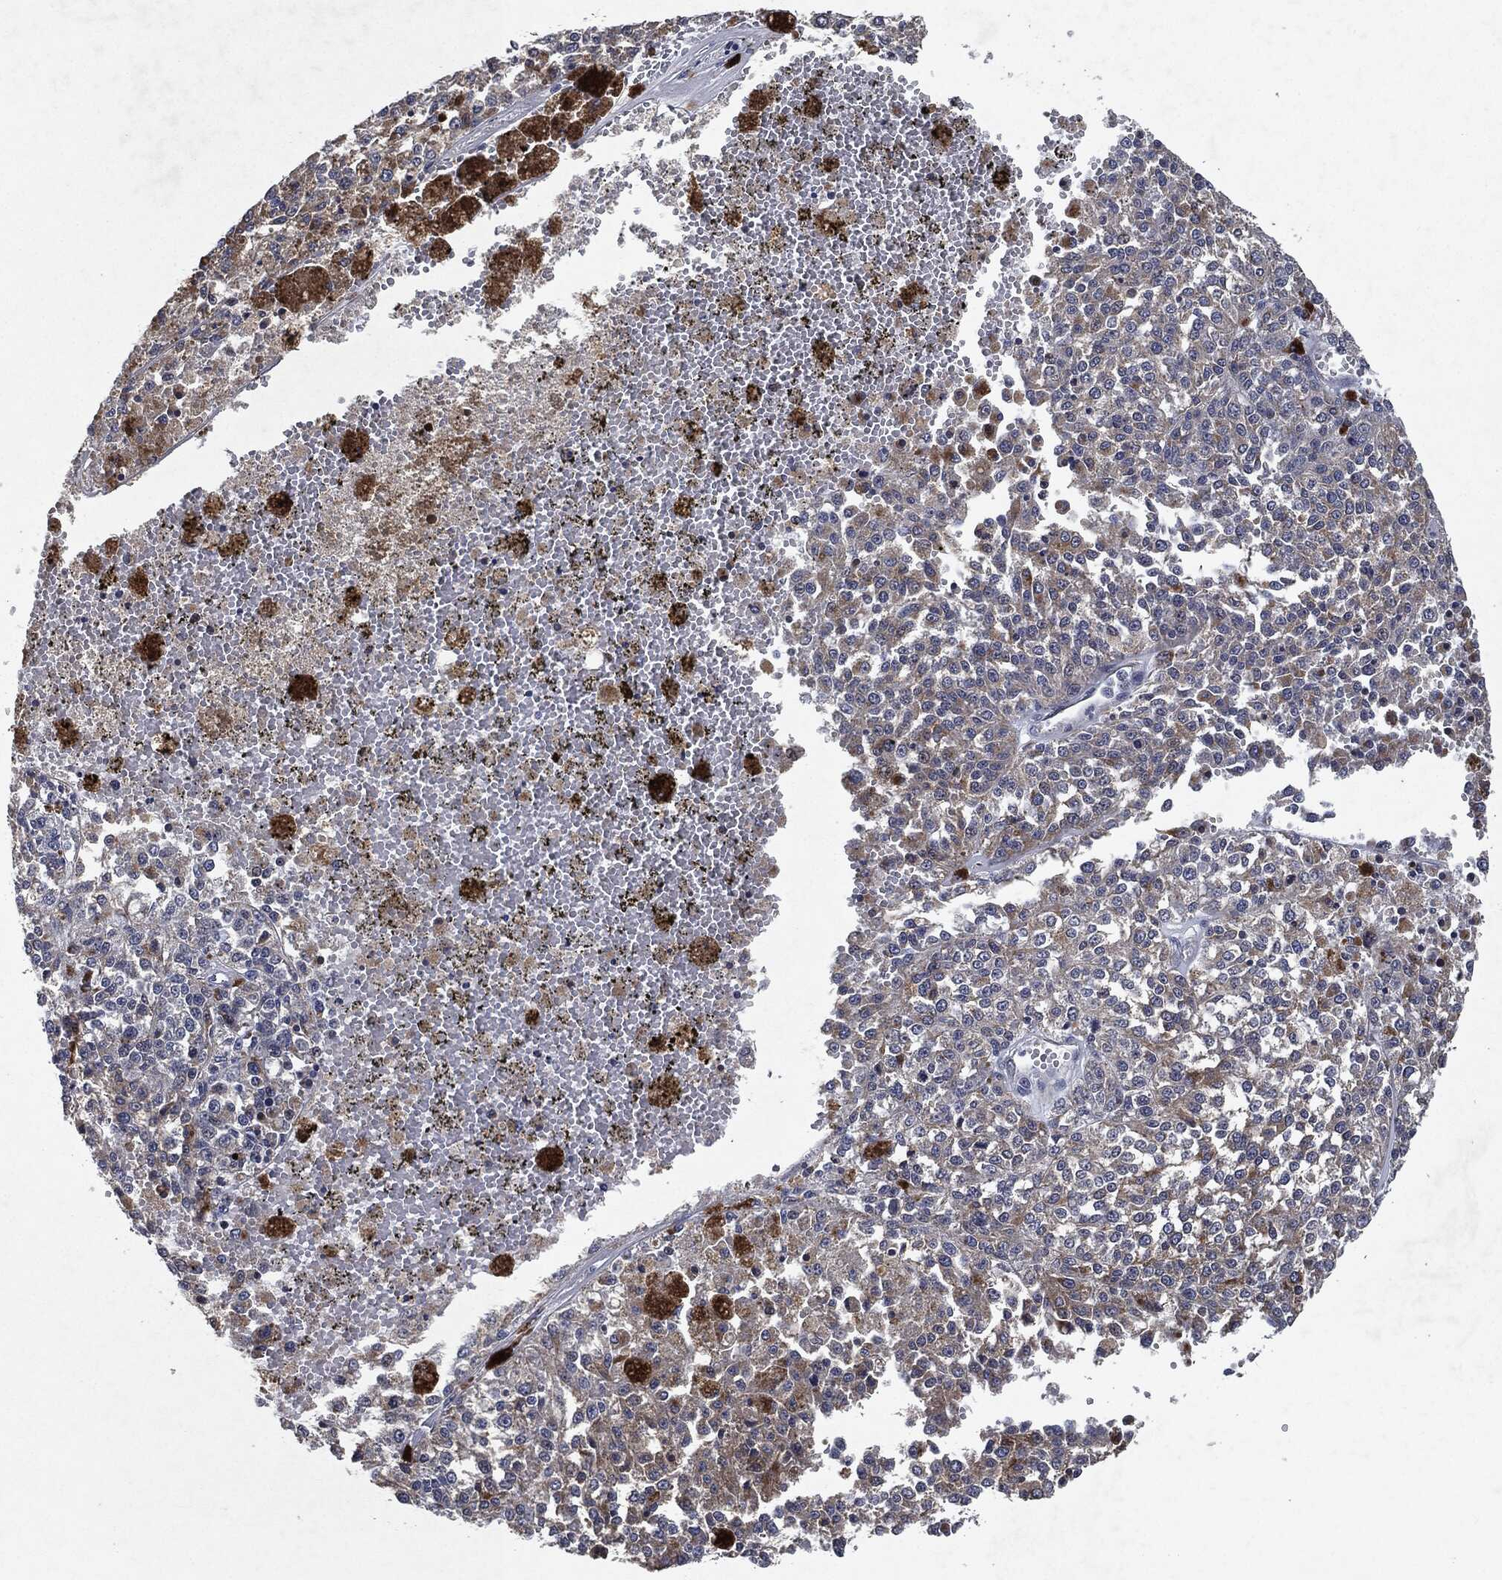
{"staining": {"intensity": "weak", "quantity": "25%-75%", "location": "cytoplasmic/membranous"}, "tissue": "melanoma", "cell_type": "Tumor cells", "image_type": "cancer", "snomed": [{"axis": "morphology", "description": "Malignant melanoma, Metastatic site"}, {"axis": "topography", "description": "Lymph node"}], "caption": "A photomicrograph of human malignant melanoma (metastatic site) stained for a protein reveals weak cytoplasmic/membranous brown staining in tumor cells. (DAB IHC with brightfield microscopy, high magnification).", "gene": "SLC31A2", "patient": {"sex": "female", "age": 64}}